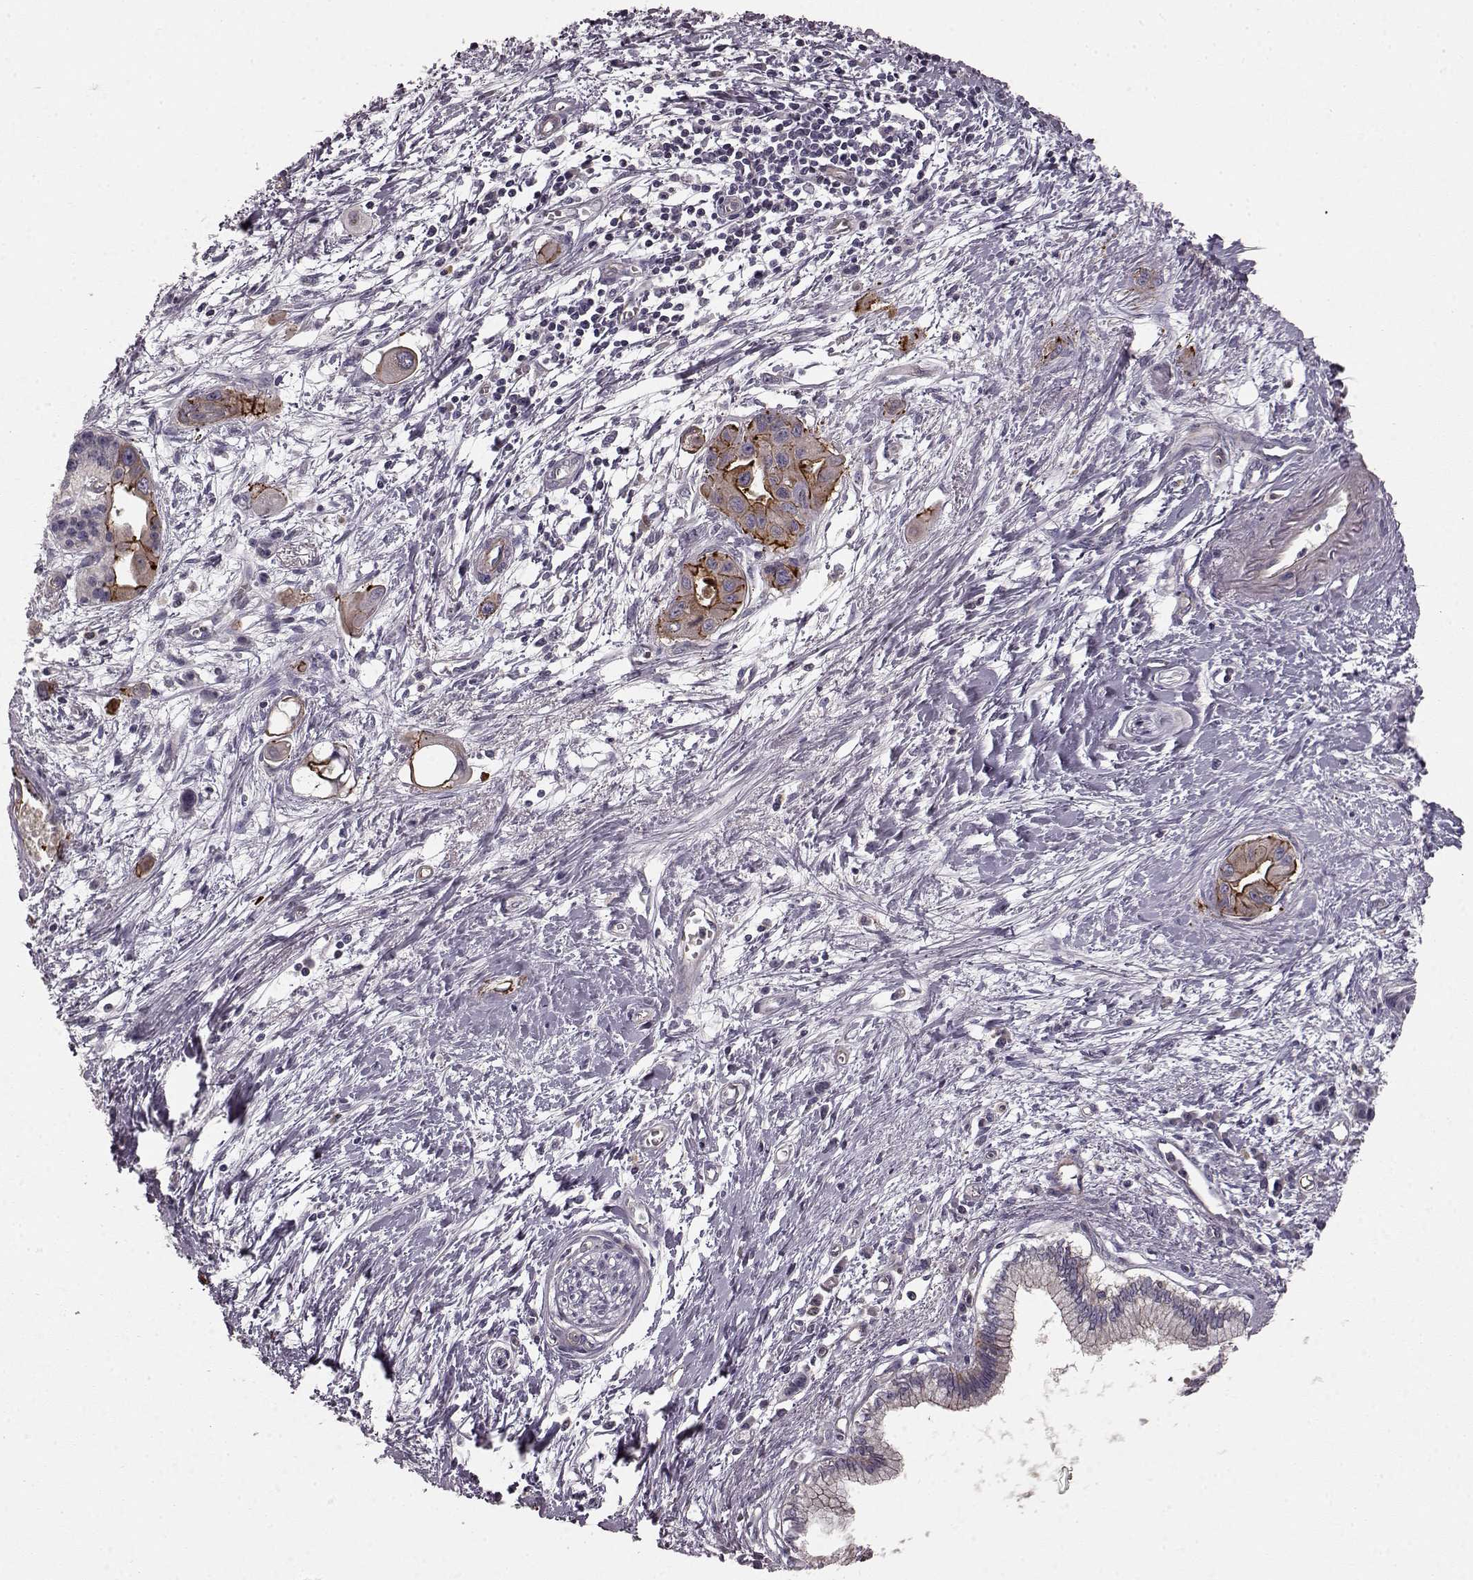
{"staining": {"intensity": "strong", "quantity": "25%-75%", "location": "cytoplasmic/membranous"}, "tissue": "pancreatic cancer", "cell_type": "Tumor cells", "image_type": "cancer", "snomed": [{"axis": "morphology", "description": "Adenocarcinoma, NOS"}, {"axis": "topography", "description": "Pancreas"}], "caption": "Protein staining displays strong cytoplasmic/membranous expression in approximately 25%-75% of tumor cells in pancreatic adenocarcinoma. The staining was performed using DAB (3,3'-diaminobenzidine), with brown indicating positive protein expression. Nuclei are stained blue with hematoxylin.", "gene": "SLC22A18", "patient": {"sex": "male", "age": 60}}